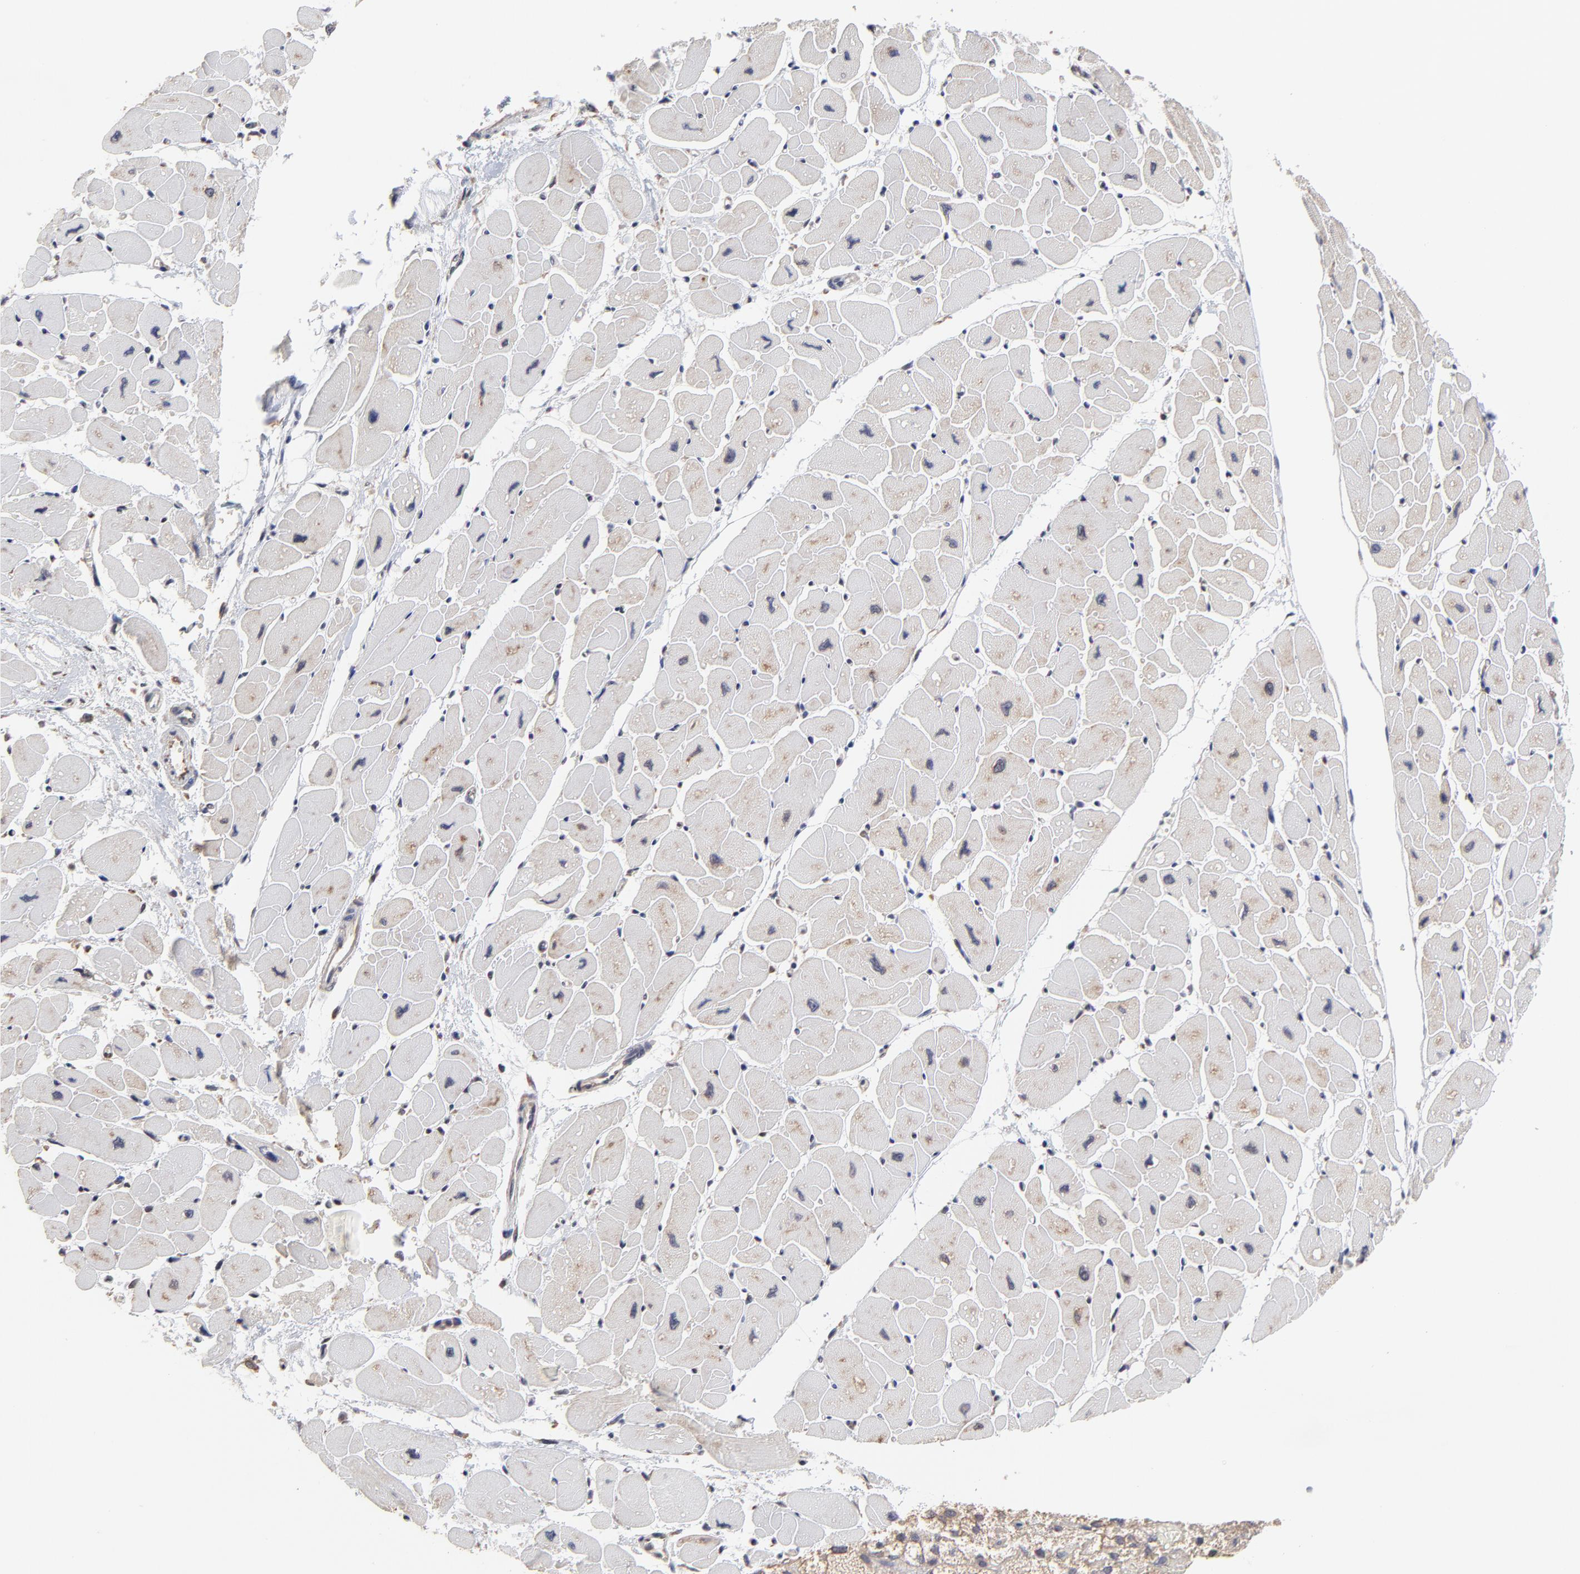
{"staining": {"intensity": "weak", "quantity": "25%-75%", "location": "cytoplasmic/membranous"}, "tissue": "heart muscle", "cell_type": "Cardiomyocytes", "image_type": "normal", "snomed": [{"axis": "morphology", "description": "Normal tissue, NOS"}, {"axis": "topography", "description": "Heart"}], "caption": "A low amount of weak cytoplasmic/membranous expression is present in about 25%-75% of cardiomyocytes in normal heart muscle. (Brightfield microscopy of DAB IHC at high magnification).", "gene": "CCT2", "patient": {"sex": "female", "age": 54}}